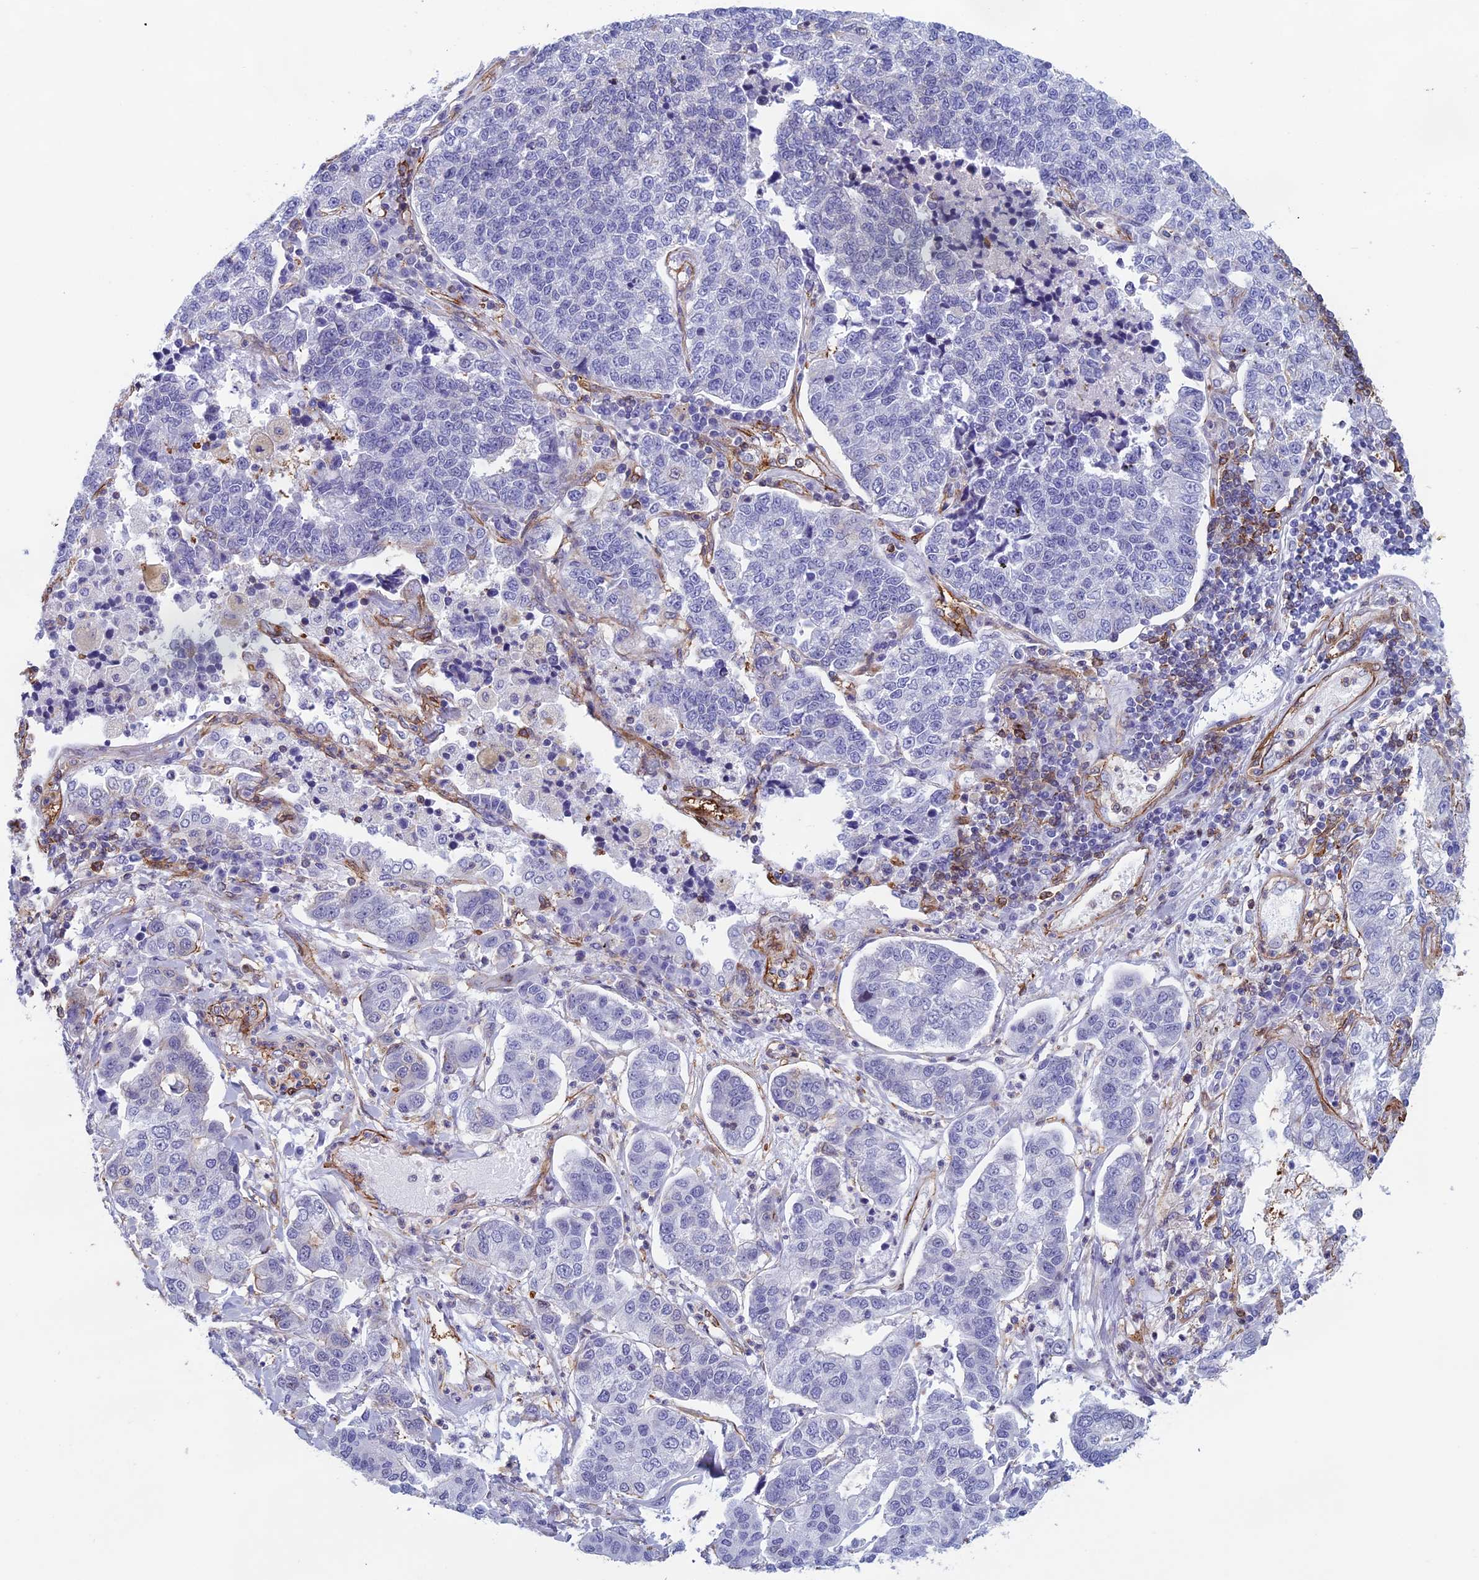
{"staining": {"intensity": "negative", "quantity": "none", "location": "none"}, "tissue": "lung cancer", "cell_type": "Tumor cells", "image_type": "cancer", "snomed": [{"axis": "morphology", "description": "Adenocarcinoma, NOS"}, {"axis": "topography", "description": "Lung"}], "caption": "Immunohistochemistry image of human lung cancer stained for a protein (brown), which reveals no positivity in tumor cells. (DAB (3,3'-diaminobenzidine) immunohistochemistry with hematoxylin counter stain).", "gene": "ANGPTL2", "patient": {"sex": "male", "age": 49}}